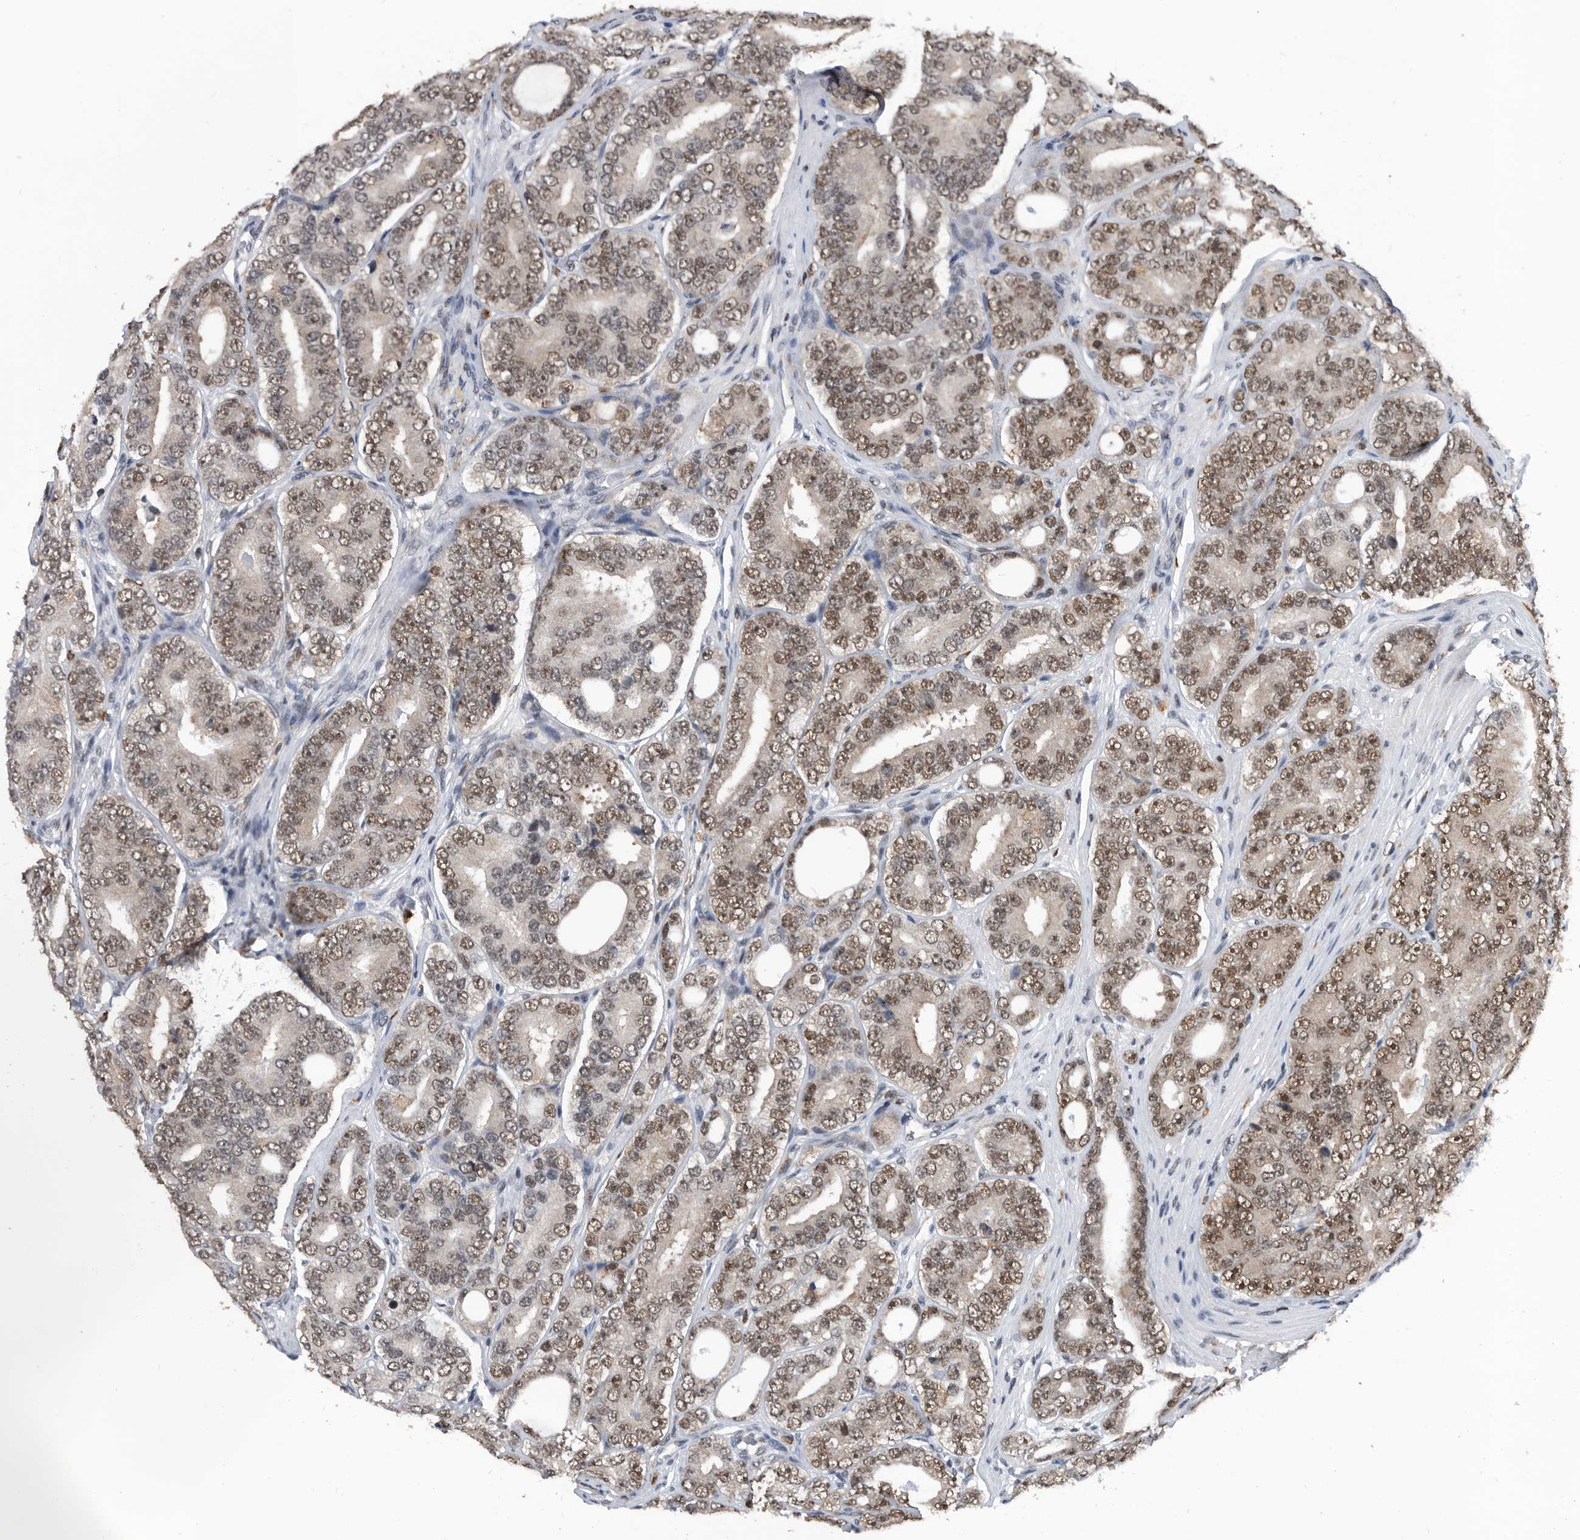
{"staining": {"intensity": "moderate", "quantity": ">75%", "location": "nuclear"}, "tissue": "prostate cancer", "cell_type": "Tumor cells", "image_type": "cancer", "snomed": [{"axis": "morphology", "description": "Adenocarcinoma, High grade"}, {"axis": "topography", "description": "Prostate"}], "caption": "Moderate nuclear expression for a protein is present in approximately >75% of tumor cells of prostate high-grade adenocarcinoma using immunohistochemistry.", "gene": "ZNF260", "patient": {"sex": "male", "age": 56}}